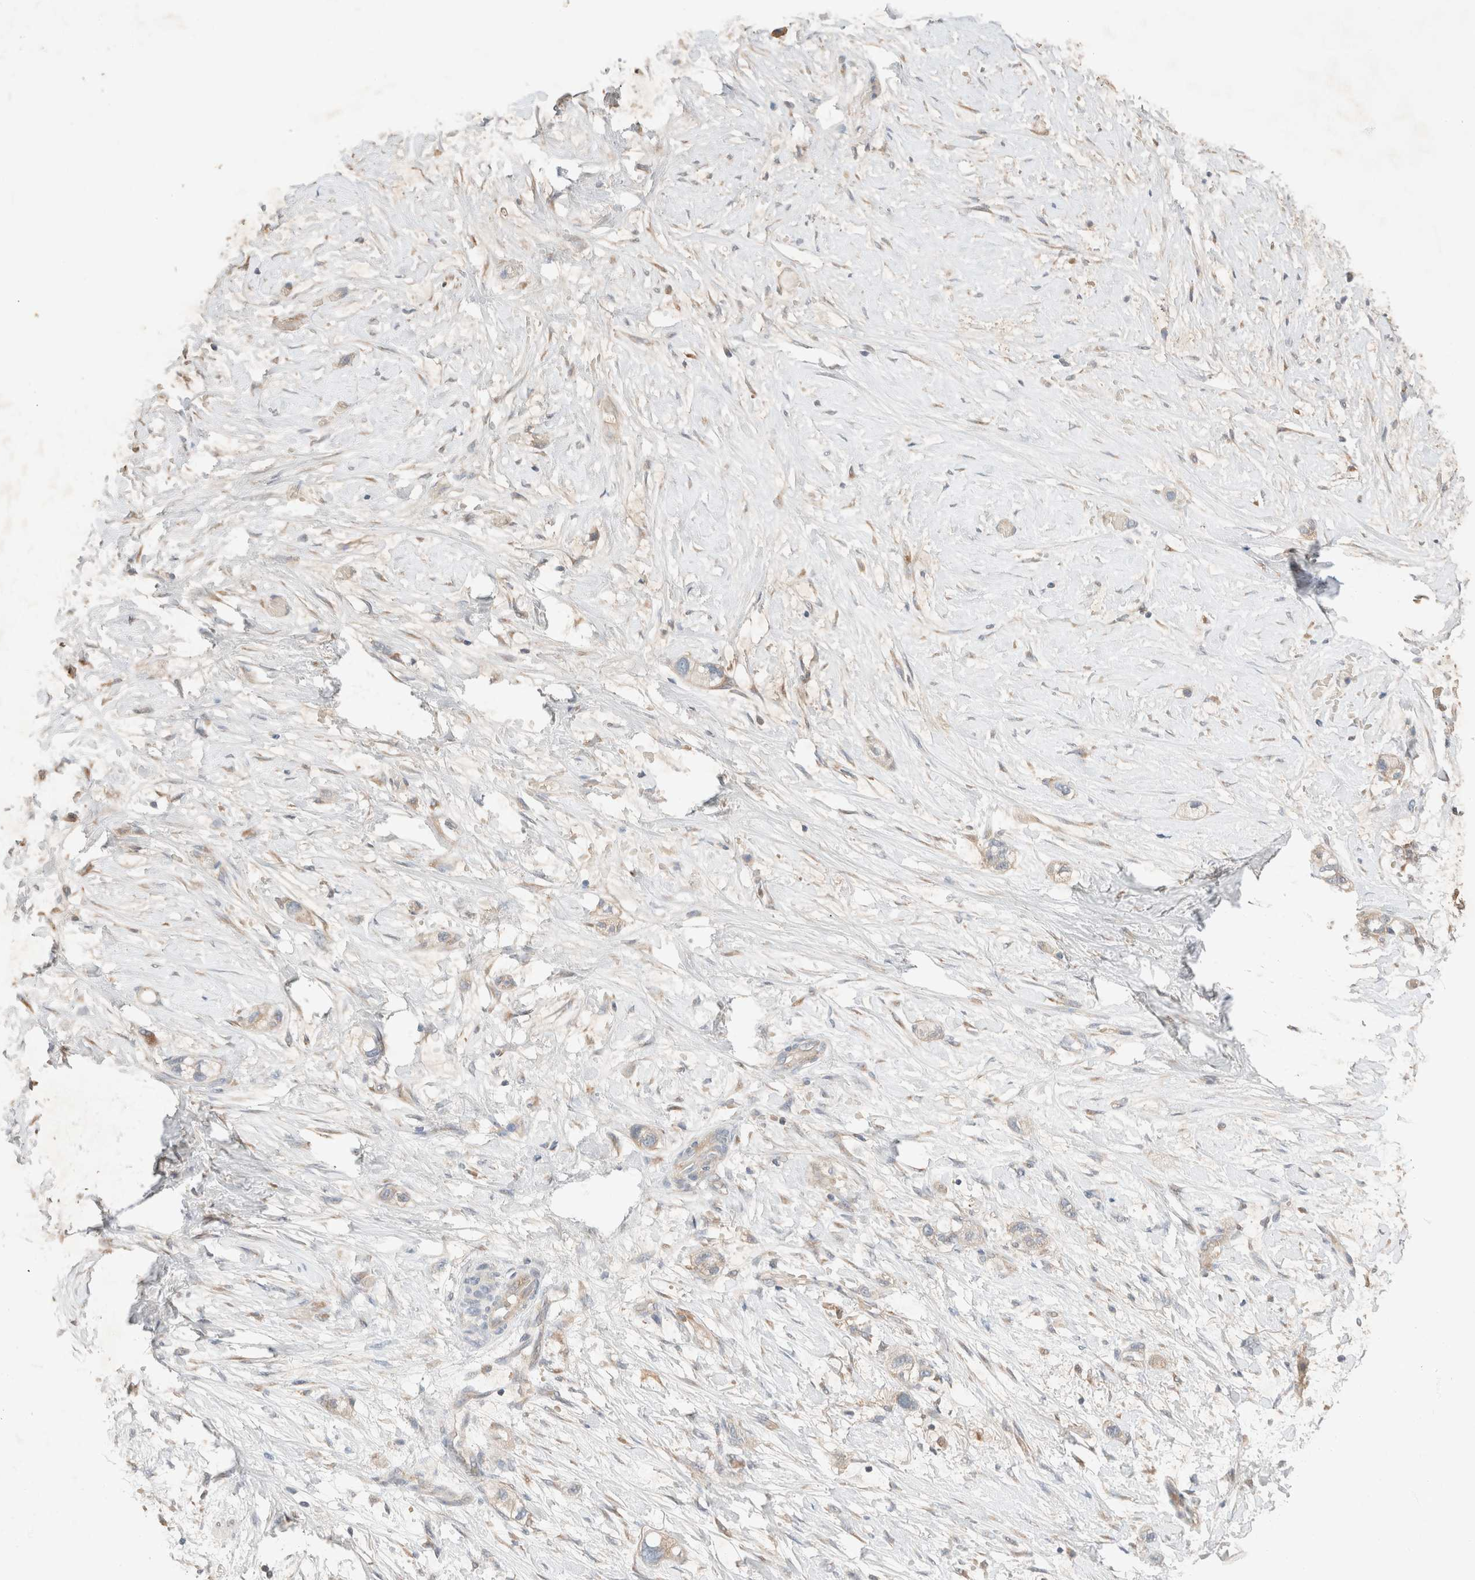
{"staining": {"intensity": "negative", "quantity": "none", "location": "none"}, "tissue": "stomach cancer", "cell_type": "Tumor cells", "image_type": "cancer", "snomed": [{"axis": "morphology", "description": "Adenocarcinoma, NOS"}, {"axis": "topography", "description": "Stomach"}, {"axis": "topography", "description": "Stomach, lower"}], "caption": "Immunohistochemistry of human stomach adenocarcinoma displays no staining in tumor cells. Brightfield microscopy of immunohistochemistry (IHC) stained with DAB (brown) and hematoxylin (blue), captured at high magnification.", "gene": "TUBD1", "patient": {"sex": "female", "age": 48}}